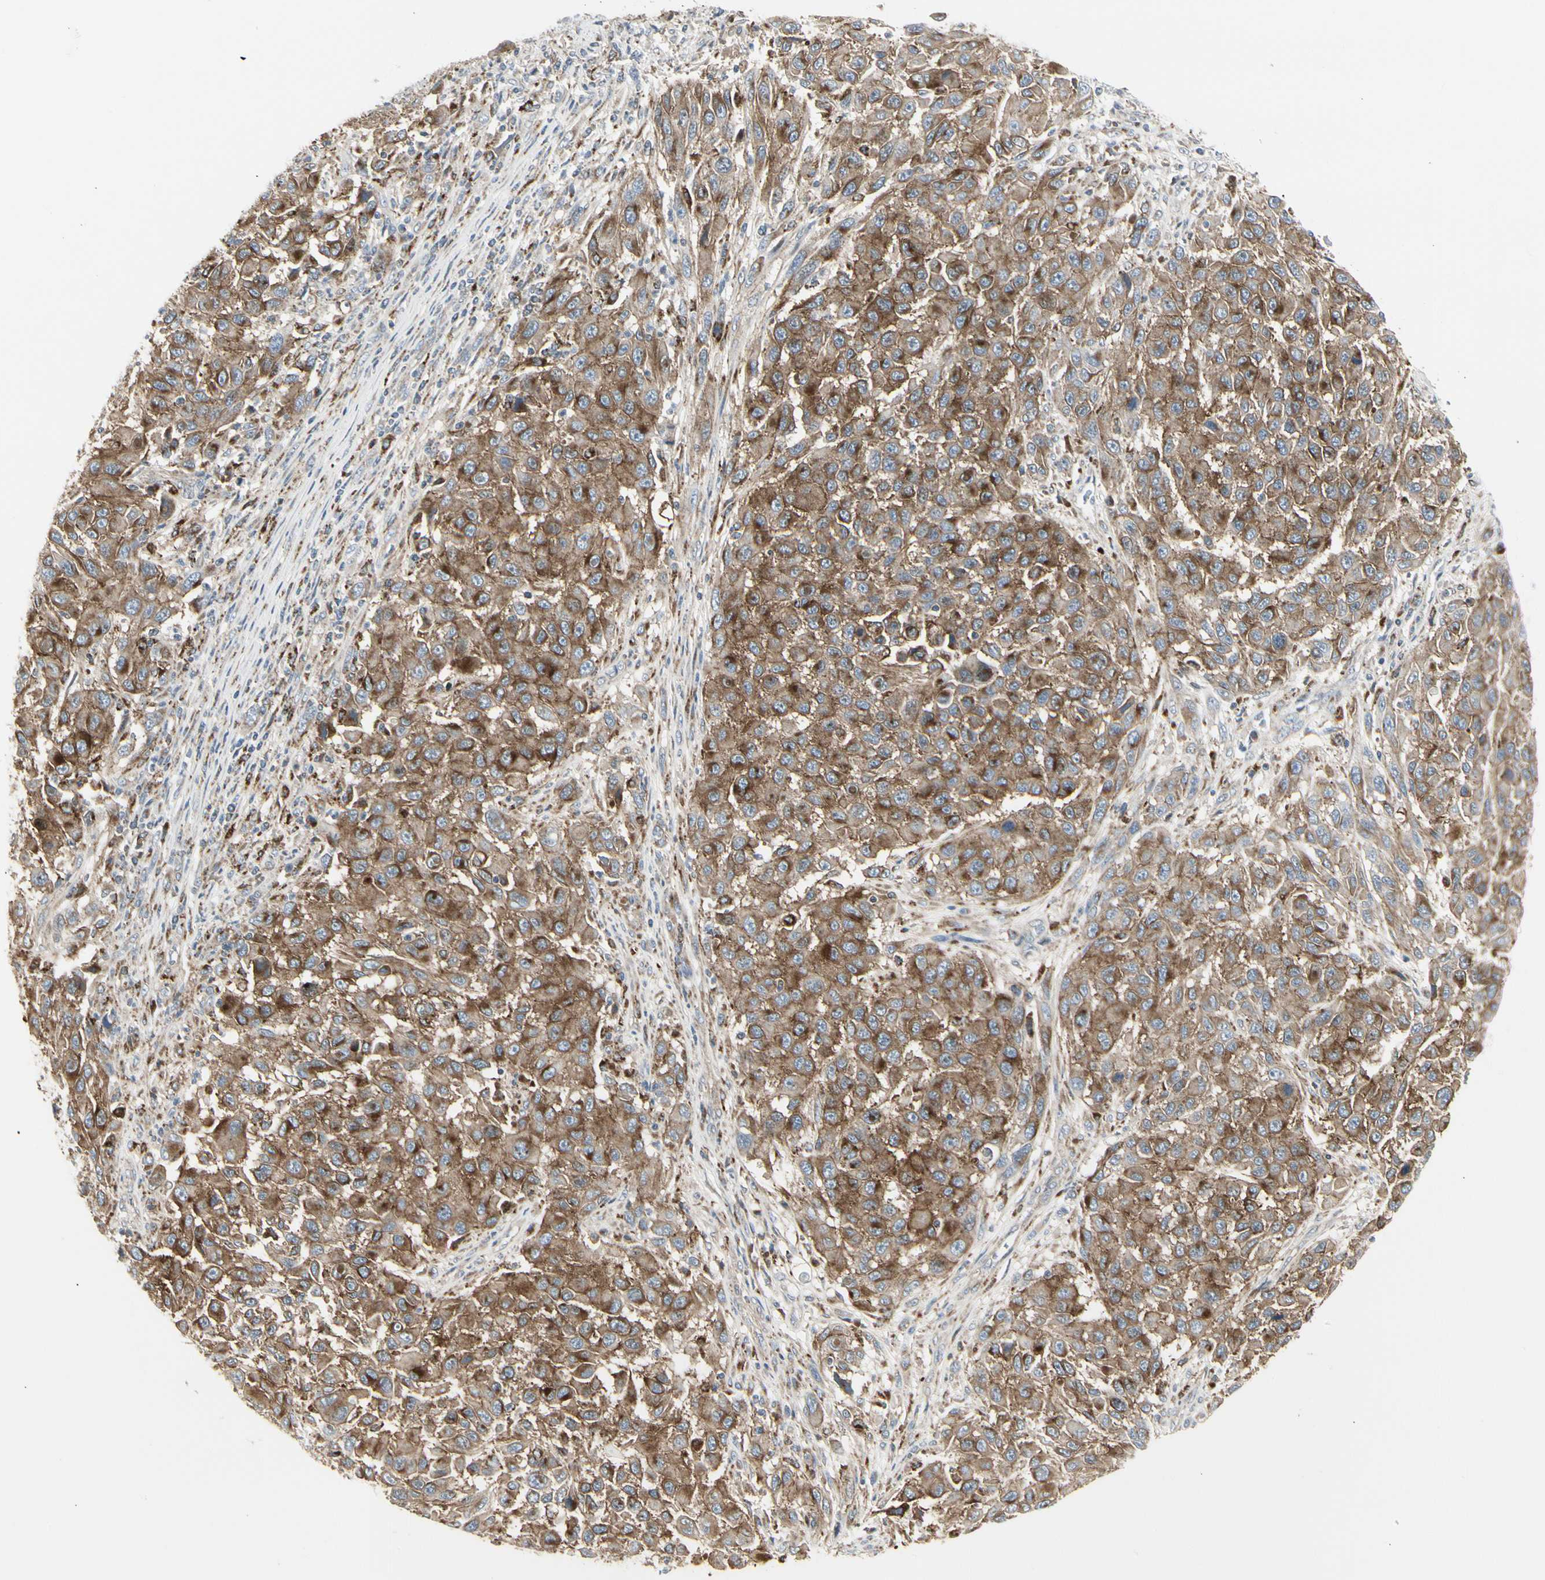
{"staining": {"intensity": "moderate", "quantity": ">75%", "location": "cytoplasmic/membranous"}, "tissue": "melanoma", "cell_type": "Tumor cells", "image_type": "cancer", "snomed": [{"axis": "morphology", "description": "Malignant melanoma, Metastatic site"}, {"axis": "topography", "description": "Lymph node"}], "caption": "Brown immunohistochemical staining in human melanoma exhibits moderate cytoplasmic/membranous positivity in approximately >75% of tumor cells.", "gene": "ATP6V1B2", "patient": {"sex": "male", "age": 61}}